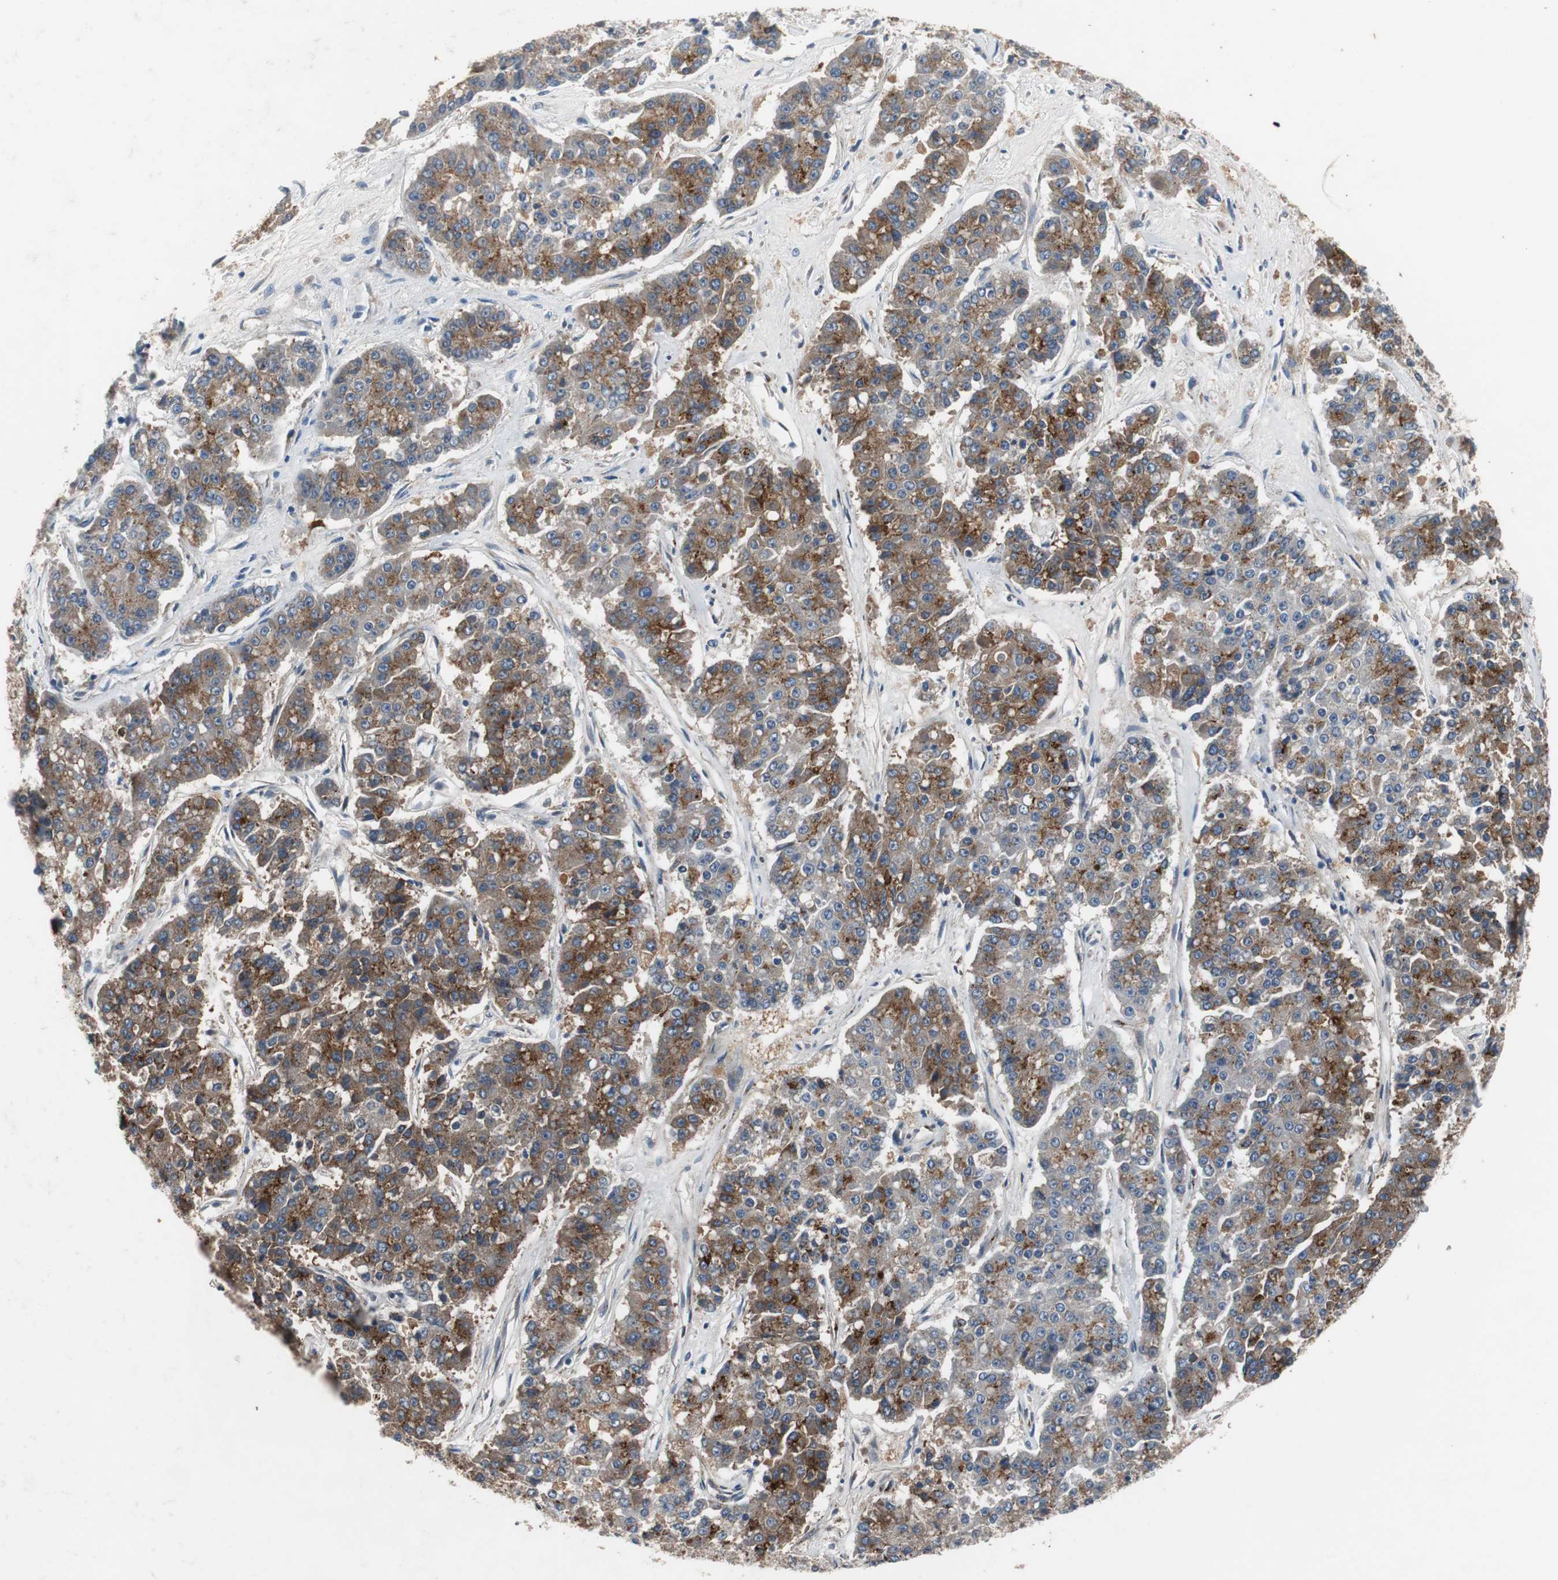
{"staining": {"intensity": "moderate", "quantity": "25%-75%", "location": "cytoplasmic/membranous"}, "tissue": "pancreatic cancer", "cell_type": "Tumor cells", "image_type": "cancer", "snomed": [{"axis": "morphology", "description": "Adenocarcinoma, NOS"}, {"axis": "topography", "description": "Pancreas"}], "caption": "Adenocarcinoma (pancreatic) stained for a protein (brown) demonstrates moderate cytoplasmic/membranous positive expression in approximately 25%-75% of tumor cells.", "gene": "SORT1", "patient": {"sex": "male", "age": 50}}